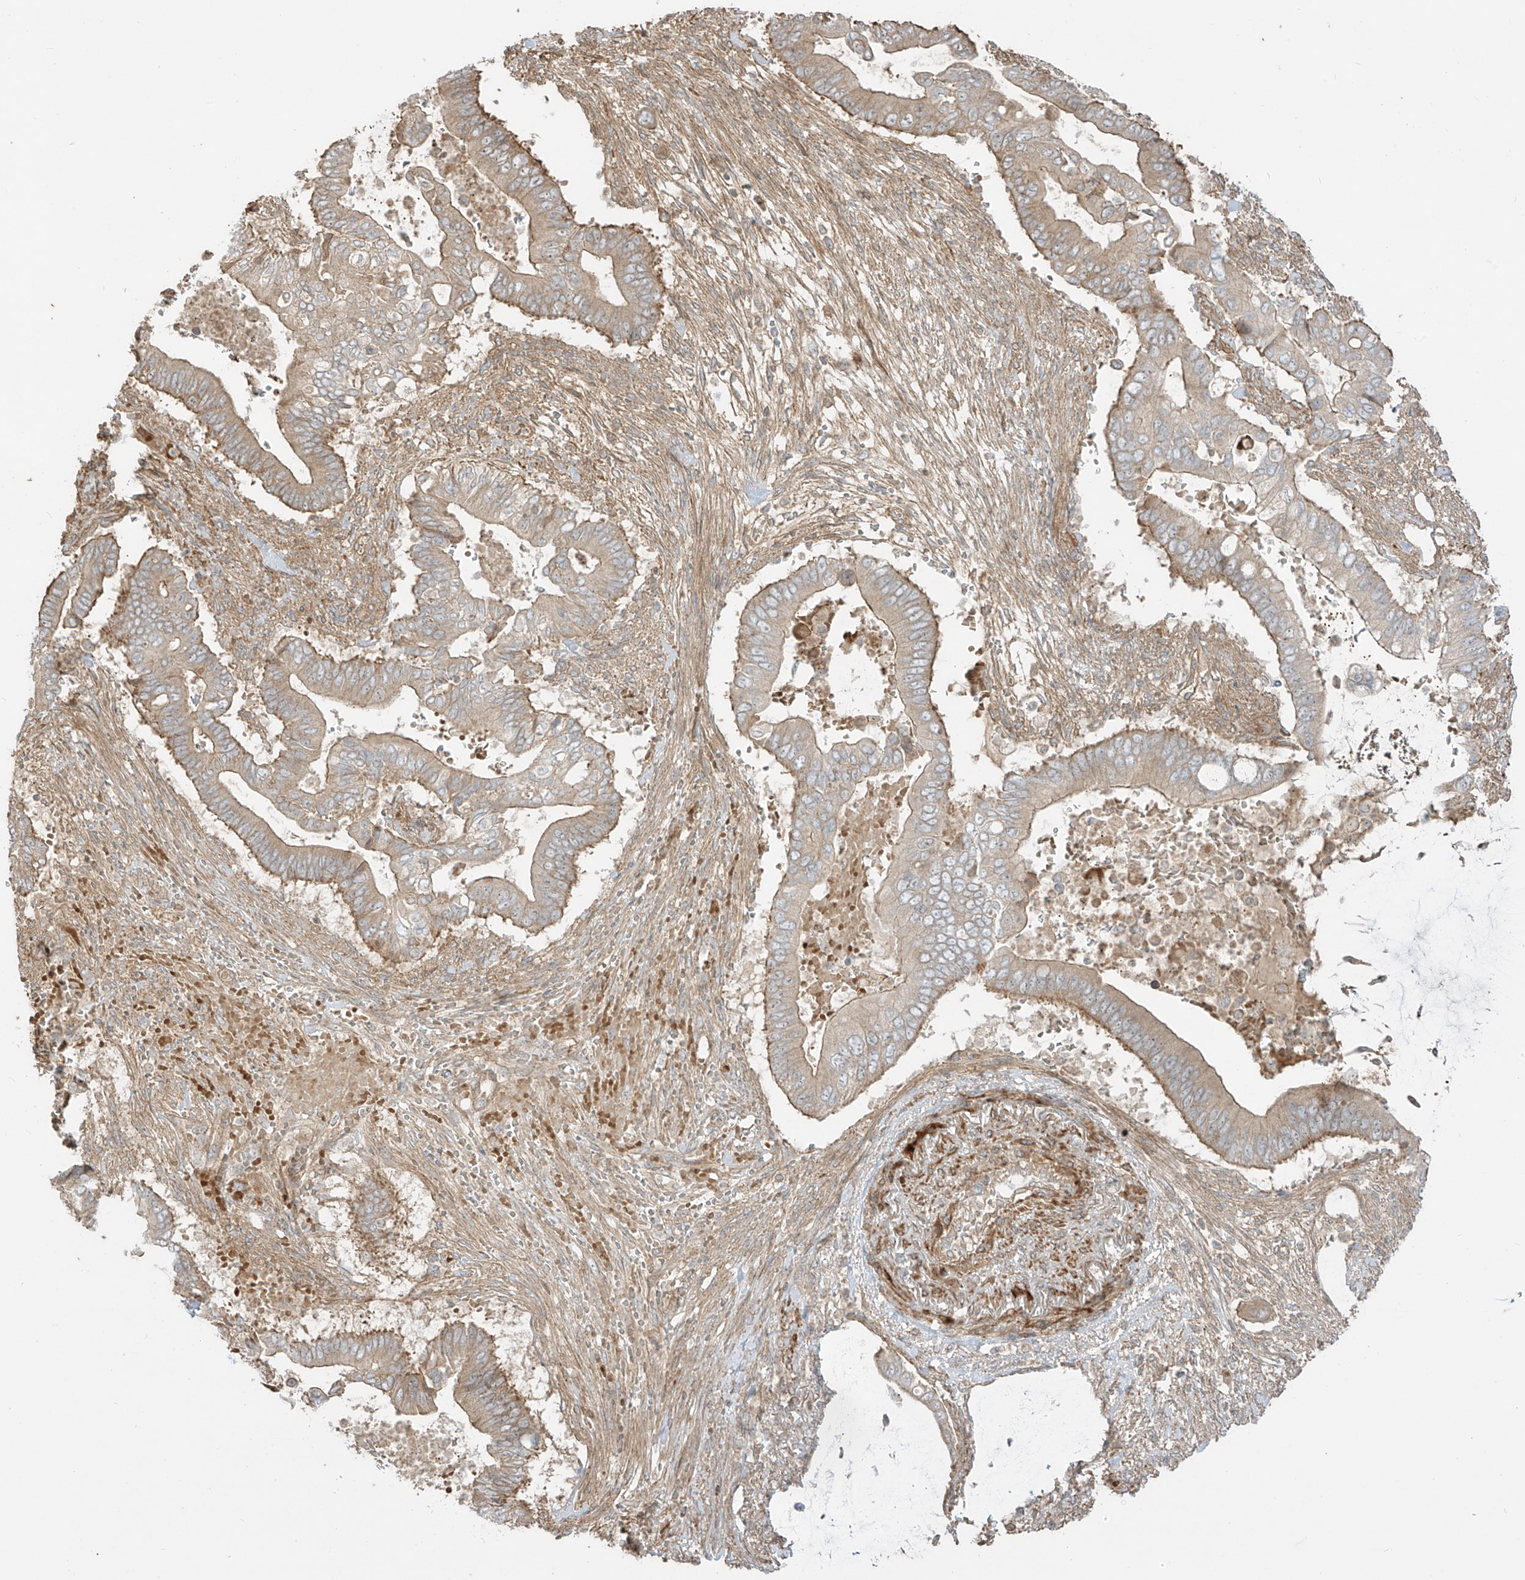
{"staining": {"intensity": "weak", "quantity": ">75%", "location": "cytoplasmic/membranous"}, "tissue": "pancreatic cancer", "cell_type": "Tumor cells", "image_type": "cancer", "snomed": [{"axis": "morphology", "description": "Adenocarcinoma, NOS"}, {"axis": "topography", "description": "Pancreas"}], "caption": "Tumor cells demonstrate weak cytoplasmic/membranous expression in approximately >75% of cells in pancreatic cancer.", "gene": "ENTR1", "patient": {"sex": "male", "age": 68}}